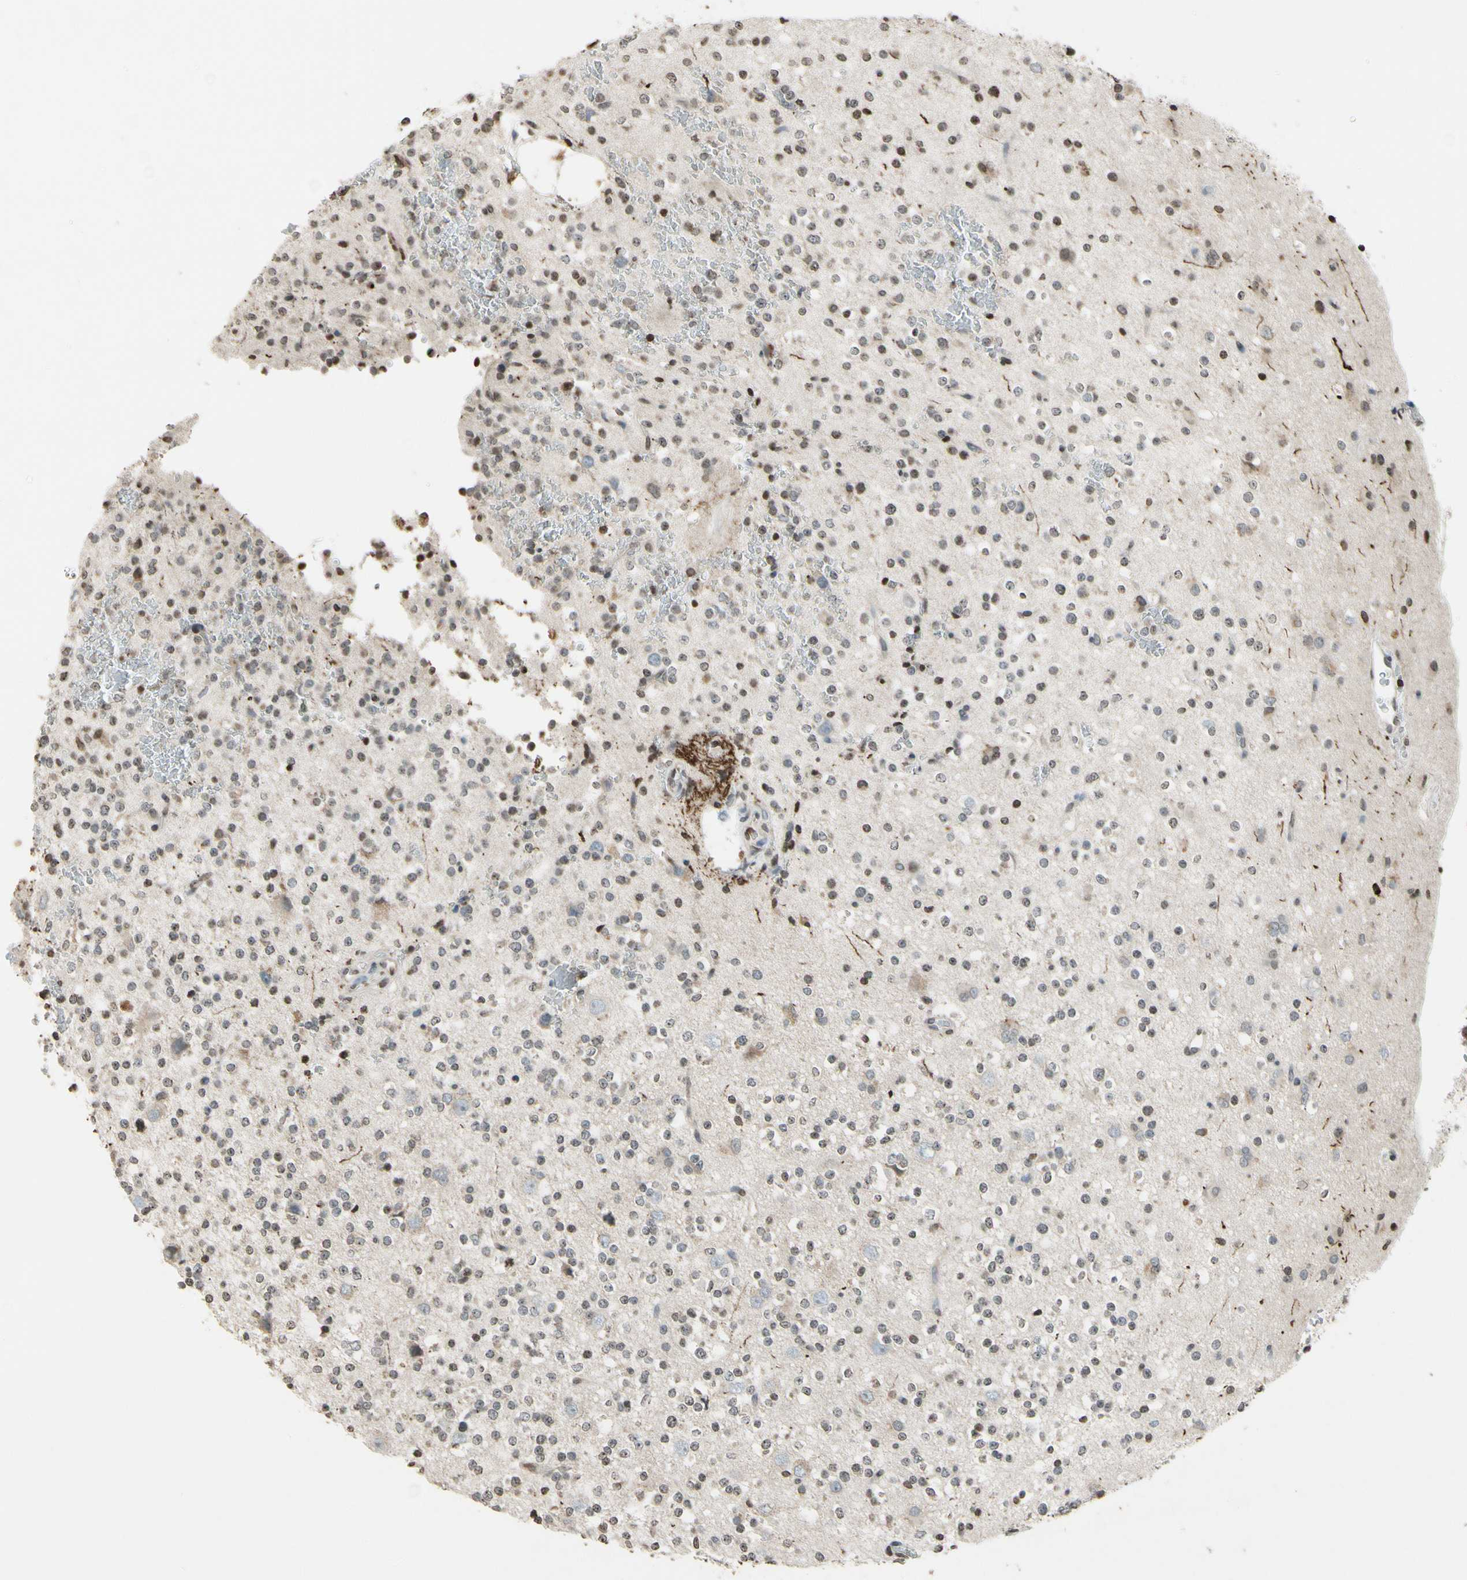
{"staining": {"intensity": "weak", "quantity": ">75%", "location": "cytoplasmic/membranous"}, "tissue": "glioma", "cell_type": "Tumor cells", "image_type": "cancer", "snomed": [{"axis": "morphology", "description": "Glioma, malignant, High grade"}, {"axis": "topography", "description": "Brain"}], "caption": "Immunohistochemical staining of human malignant high-grade glioma demonstrates weak cytoplasmic/membranous protein staining in approximately >75% of tumor cells. Using DAB (3,3'-diaminobenzidine) (brown) and hematoxylin (blue) stains, captured at high magnification using brightfield microscopy.", "gene": "CLDN11", "patient": {"sex": "male", "age": 47}}